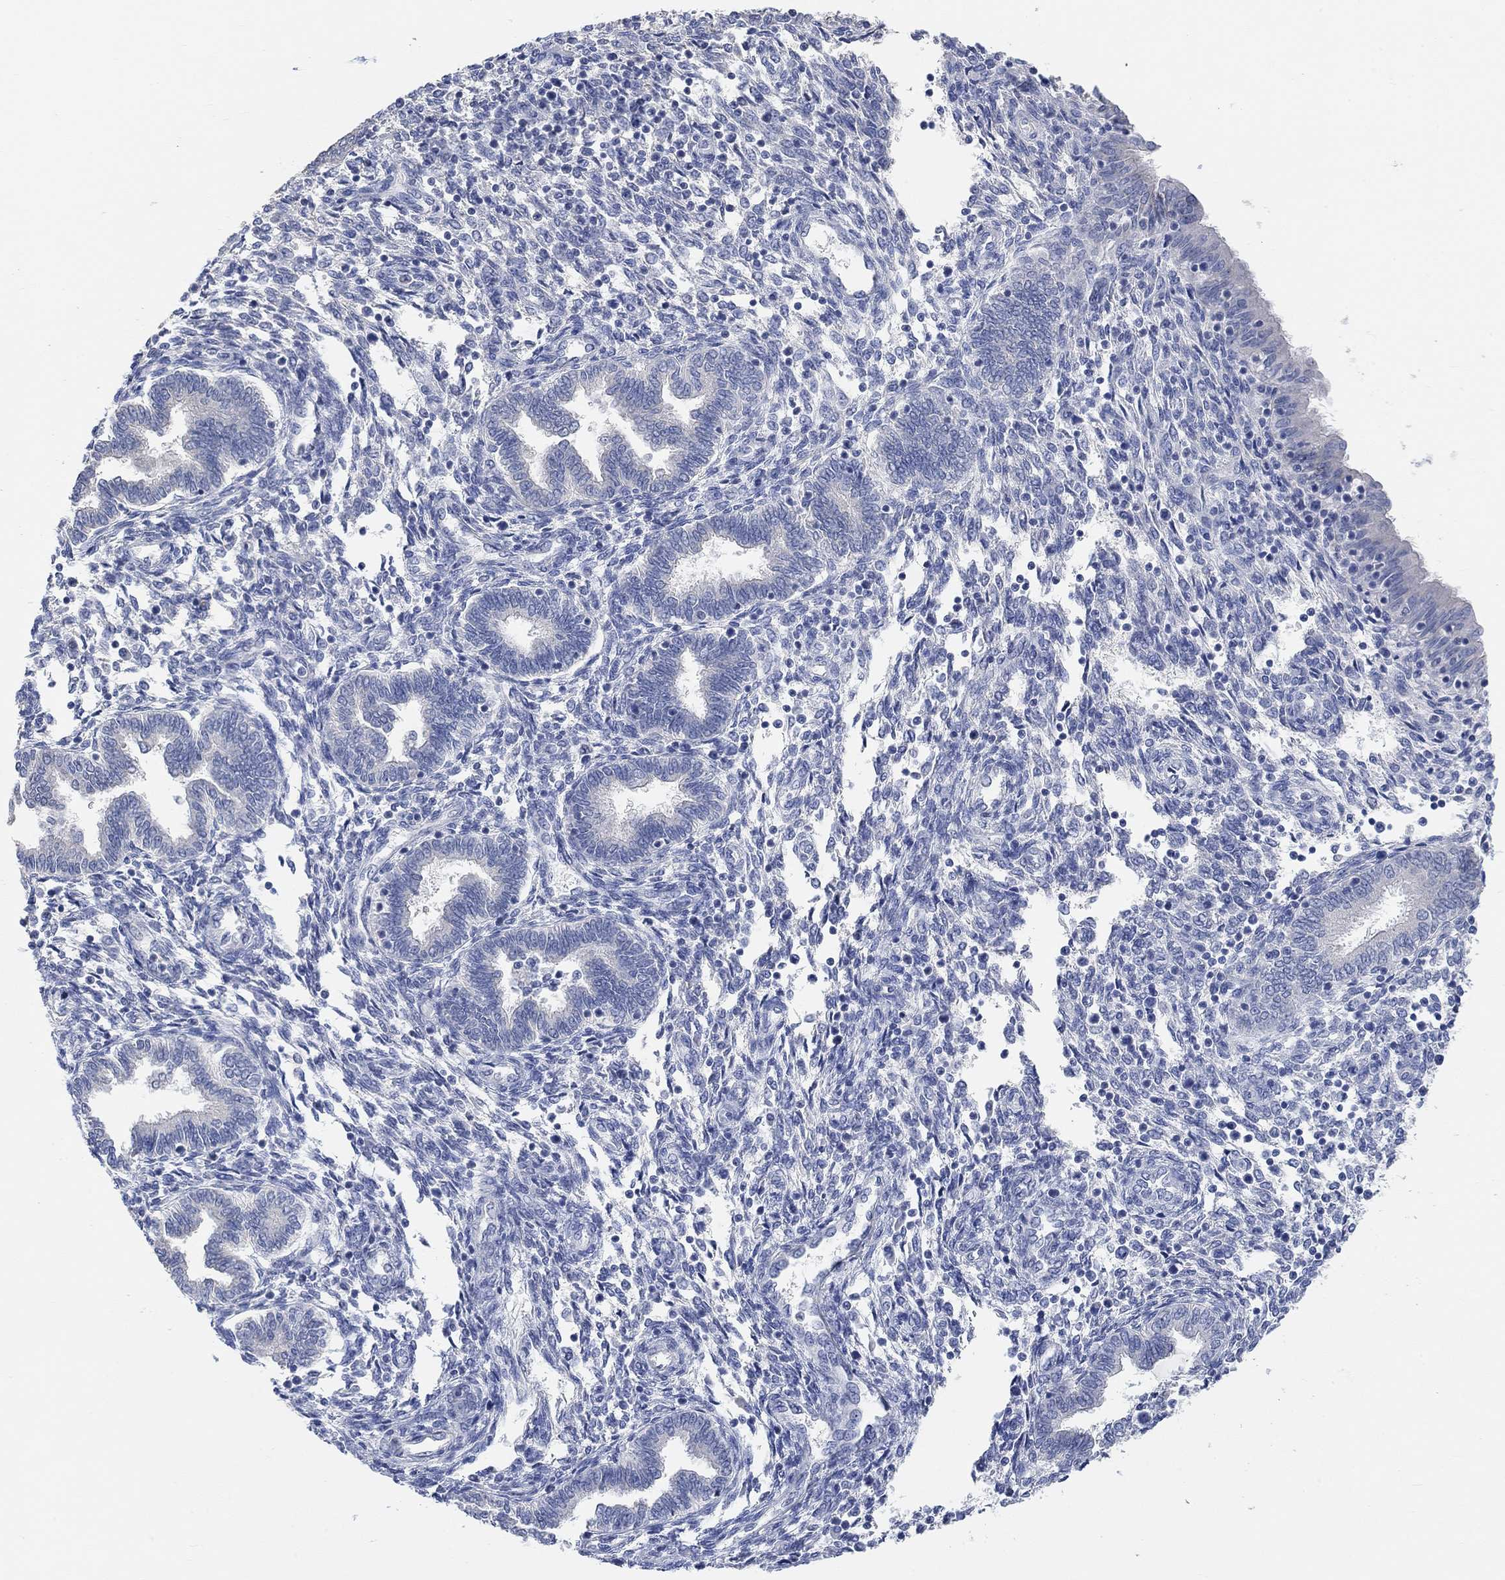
{"staining": {"intensity": "negative", "quantity": "none", "location": "none"}, "tissue": "endometrium", "cell_type": "Cells in endometrial stroma", "image_type": "normal", "snomed": [{"axis": "morphology", "description": "Normal tissue, NOS"}, {"axis": "topography", "description": "Endometrium"}], "caption": "Endometrium stained for a protein using immunohistochemistry (IHC) displays no positivity cells in endometrial stroma.", "gene": "NLRP14", "patient": {"sex": "female", "age": 42}}